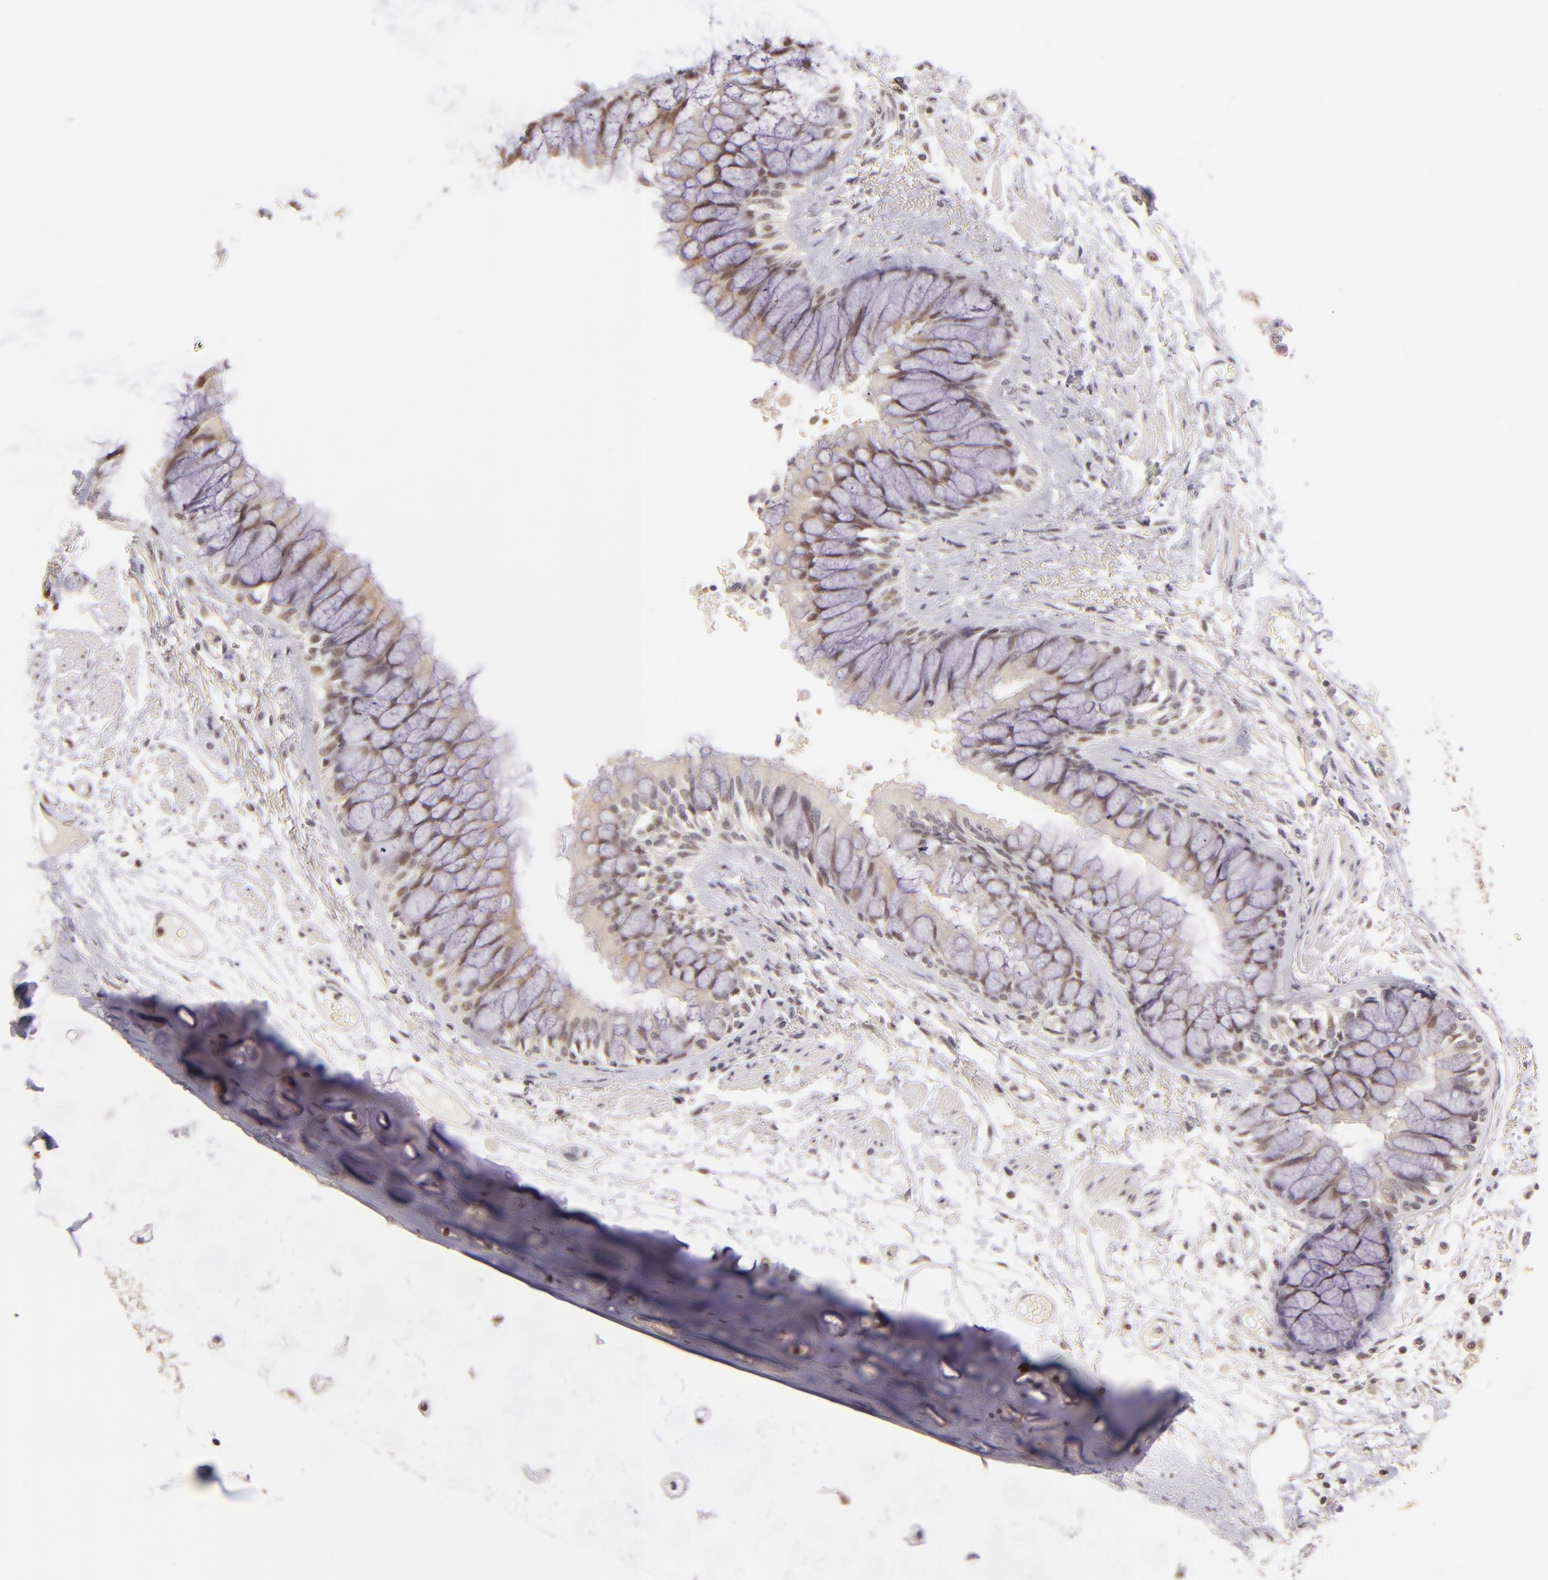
{"staining": {"intensity": "moderate", "quantity": ">75%", "location": "nuclear"}, "tissue": "bronchus", "cell_type": "Respiratory epithelial cells", "image_type": "normal", "snomed": [{"axis": "morphology", "description": "Normal tissue, NOS"}, {"axis": "topography", "description": "Cartilage tissue"}, {"axis": "topography", "description": "Bronchus"}, {"axis": "topography", "description": "Lung"}, {"axis": "topography", "description": "Peripheral nerve tissue"}], "caption": "Unremarkable bronchus was stained to show a protein in brown. There is medium levels of moderate nuclear staining in approximately >75% of respiratory epithelial cells. The staining was performed using DAB (3,3'-diaminobenzidine), with brown indicating positive protein expression. Nuclei are stained blue with hematoxylin.", "gene": "RARB", "patient": {"sex": "female", "age": 49}}